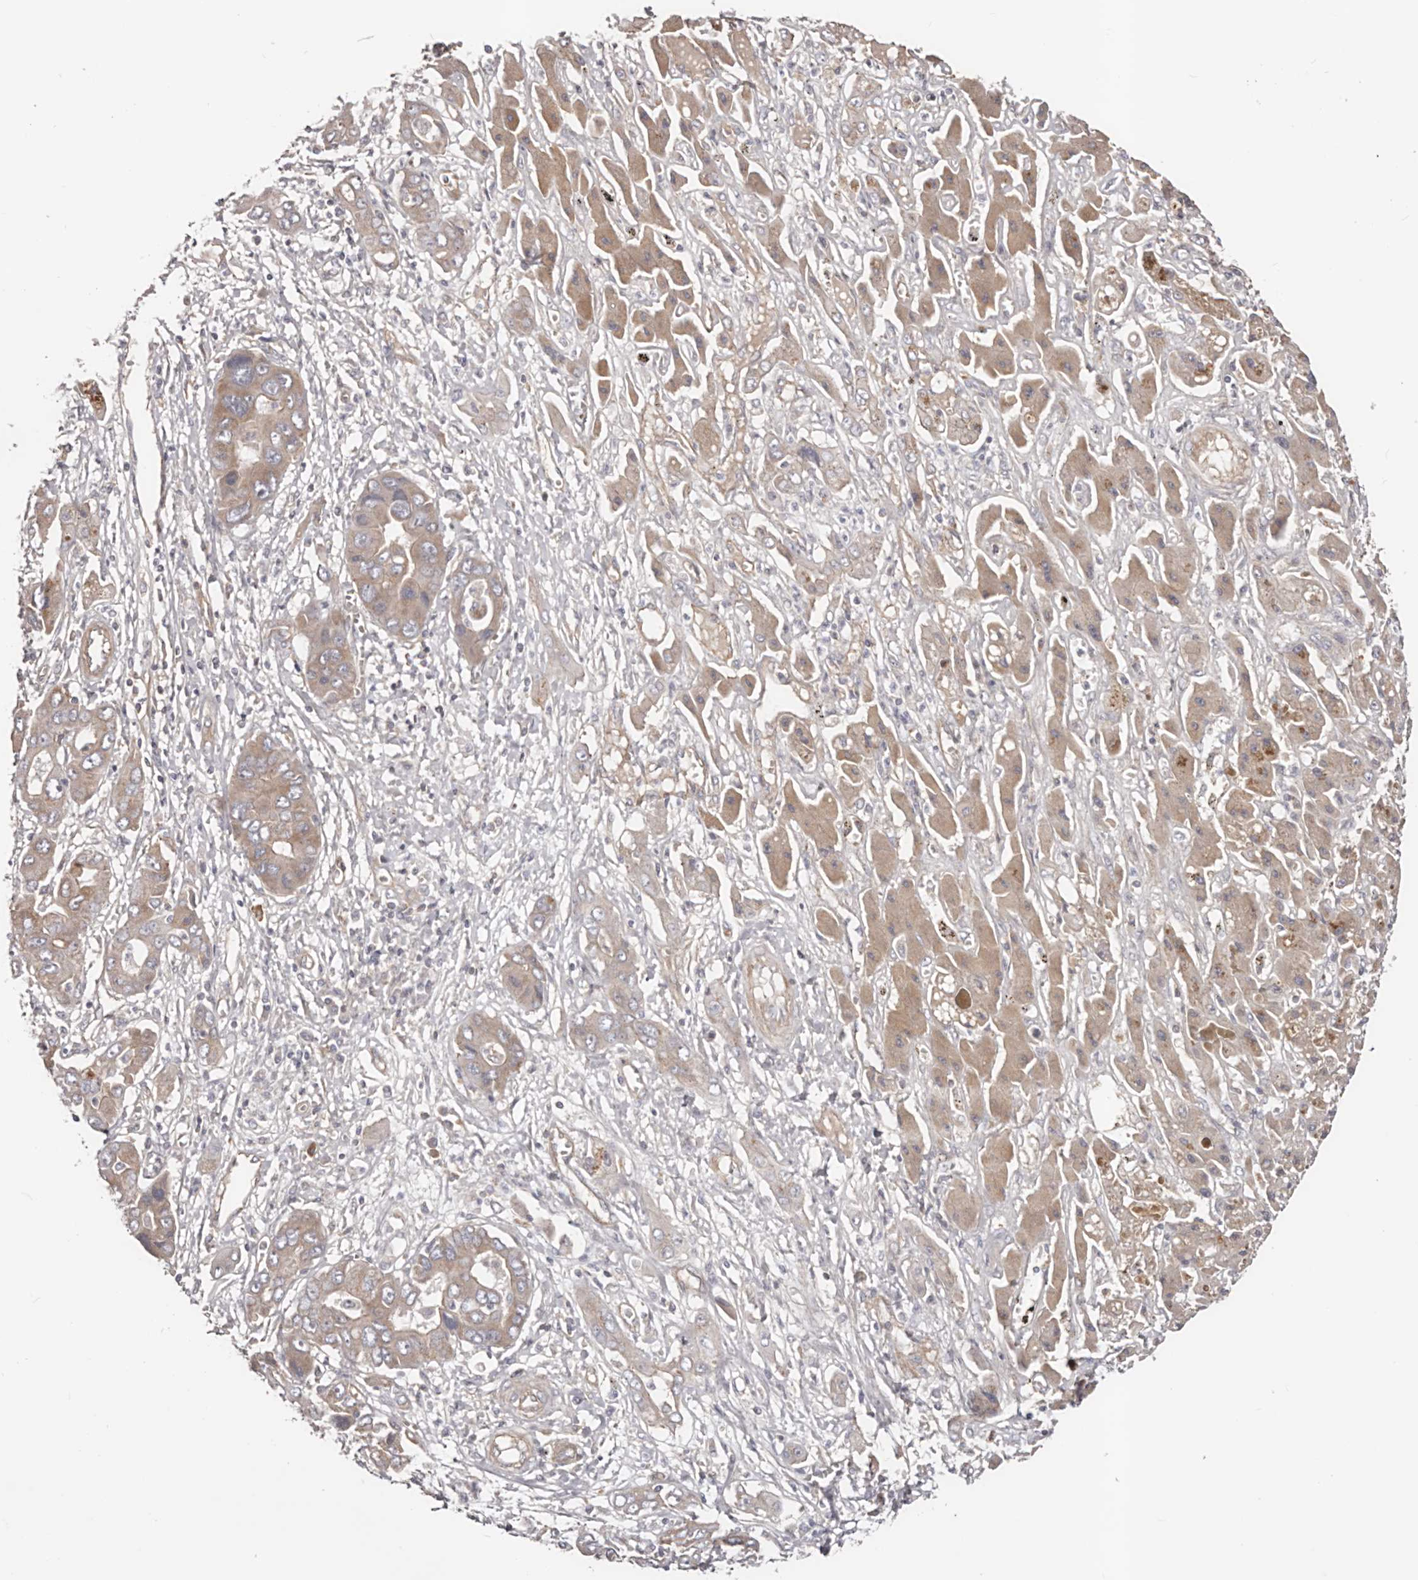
{"staining": {"intensity": "moderate", "quantity": ">75%", "location": "cytoplasmic/membranous"}, "tissue": "liver cancer", "cell_type": "Tumor cells", "image_type": "cancer", "snomed": [{"axis": "morphology", "description": "Cholangiocarcinoma"}, {"axis": "topography", "description": "Liver"}], "caption": "Liver cholangiocarcinoma stained with a brown dye exhibits moderate cytoplasmic/membranous positive staining in about >75% of tumor cells.", "gene": "DMRT2", "patient": {"sex": "male", "age": 67}}